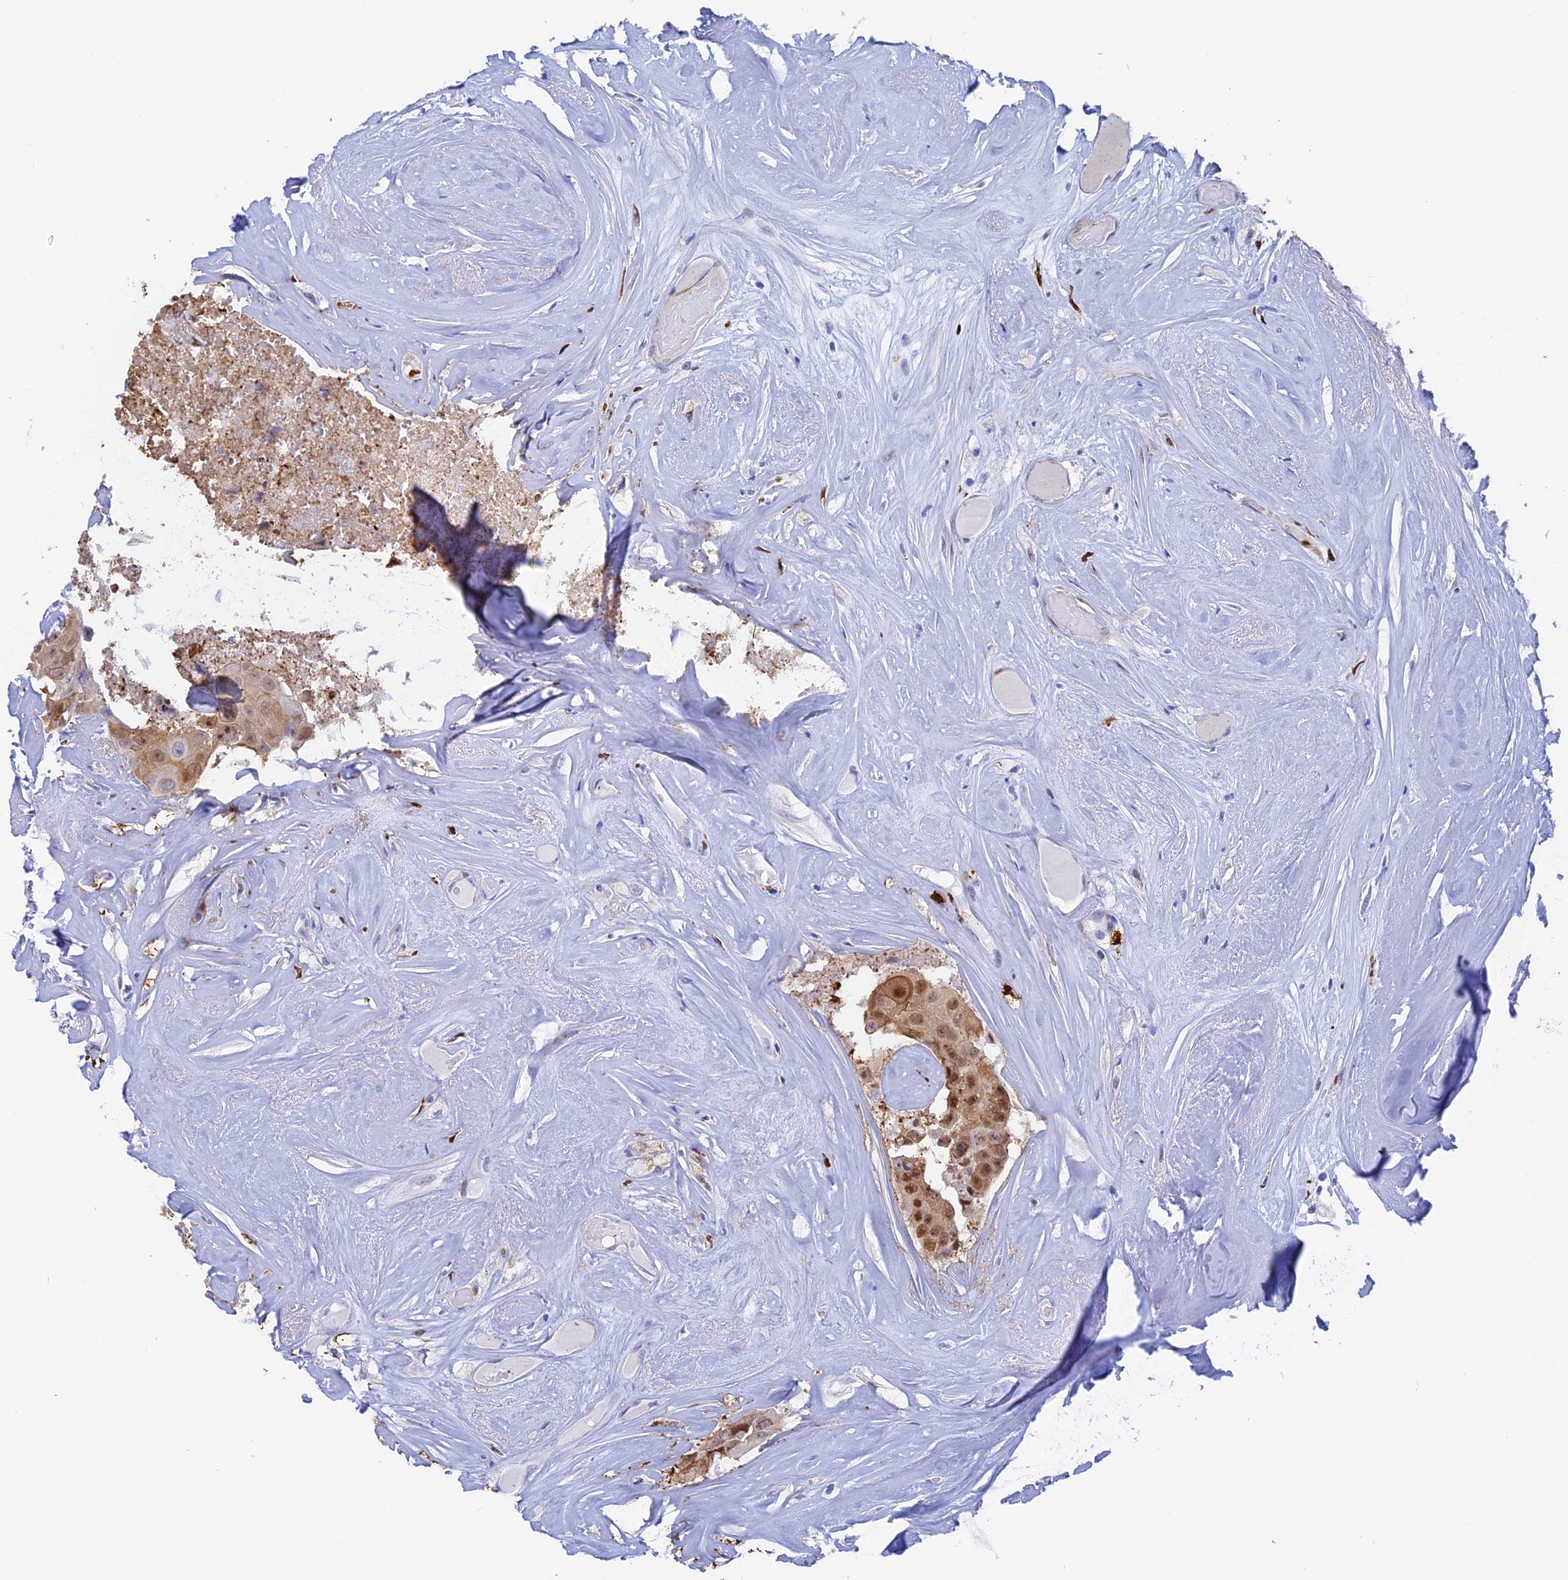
{"staining": {"intensity": "moderate", "quantity": ">75%", "location": "nuclear"}, "tissue": "head and neck cancer", "cell_type": "Tumor cells", "image_type": "cancer", "snomed": [{"axis": "morphology", "description": "Adenocarcinoma, NOS"}, {"axis": "morphology", "description": "Adenocarcinoma, metastatic, NOS"}, {"axis": "topography", "description": "Head-Neck"}], "caption": "Head and neck adenocarcinoma stained for a protein displays moderate nuclear positivity in tumor cells. The staining was performed using DAB to visualize the protein expression in brown, while the nuclei were stained in blue with hematoxylin (Magnification: 20x).", "gene": "SLC26A1", "patient": {"sex": "male", "age": 75}}